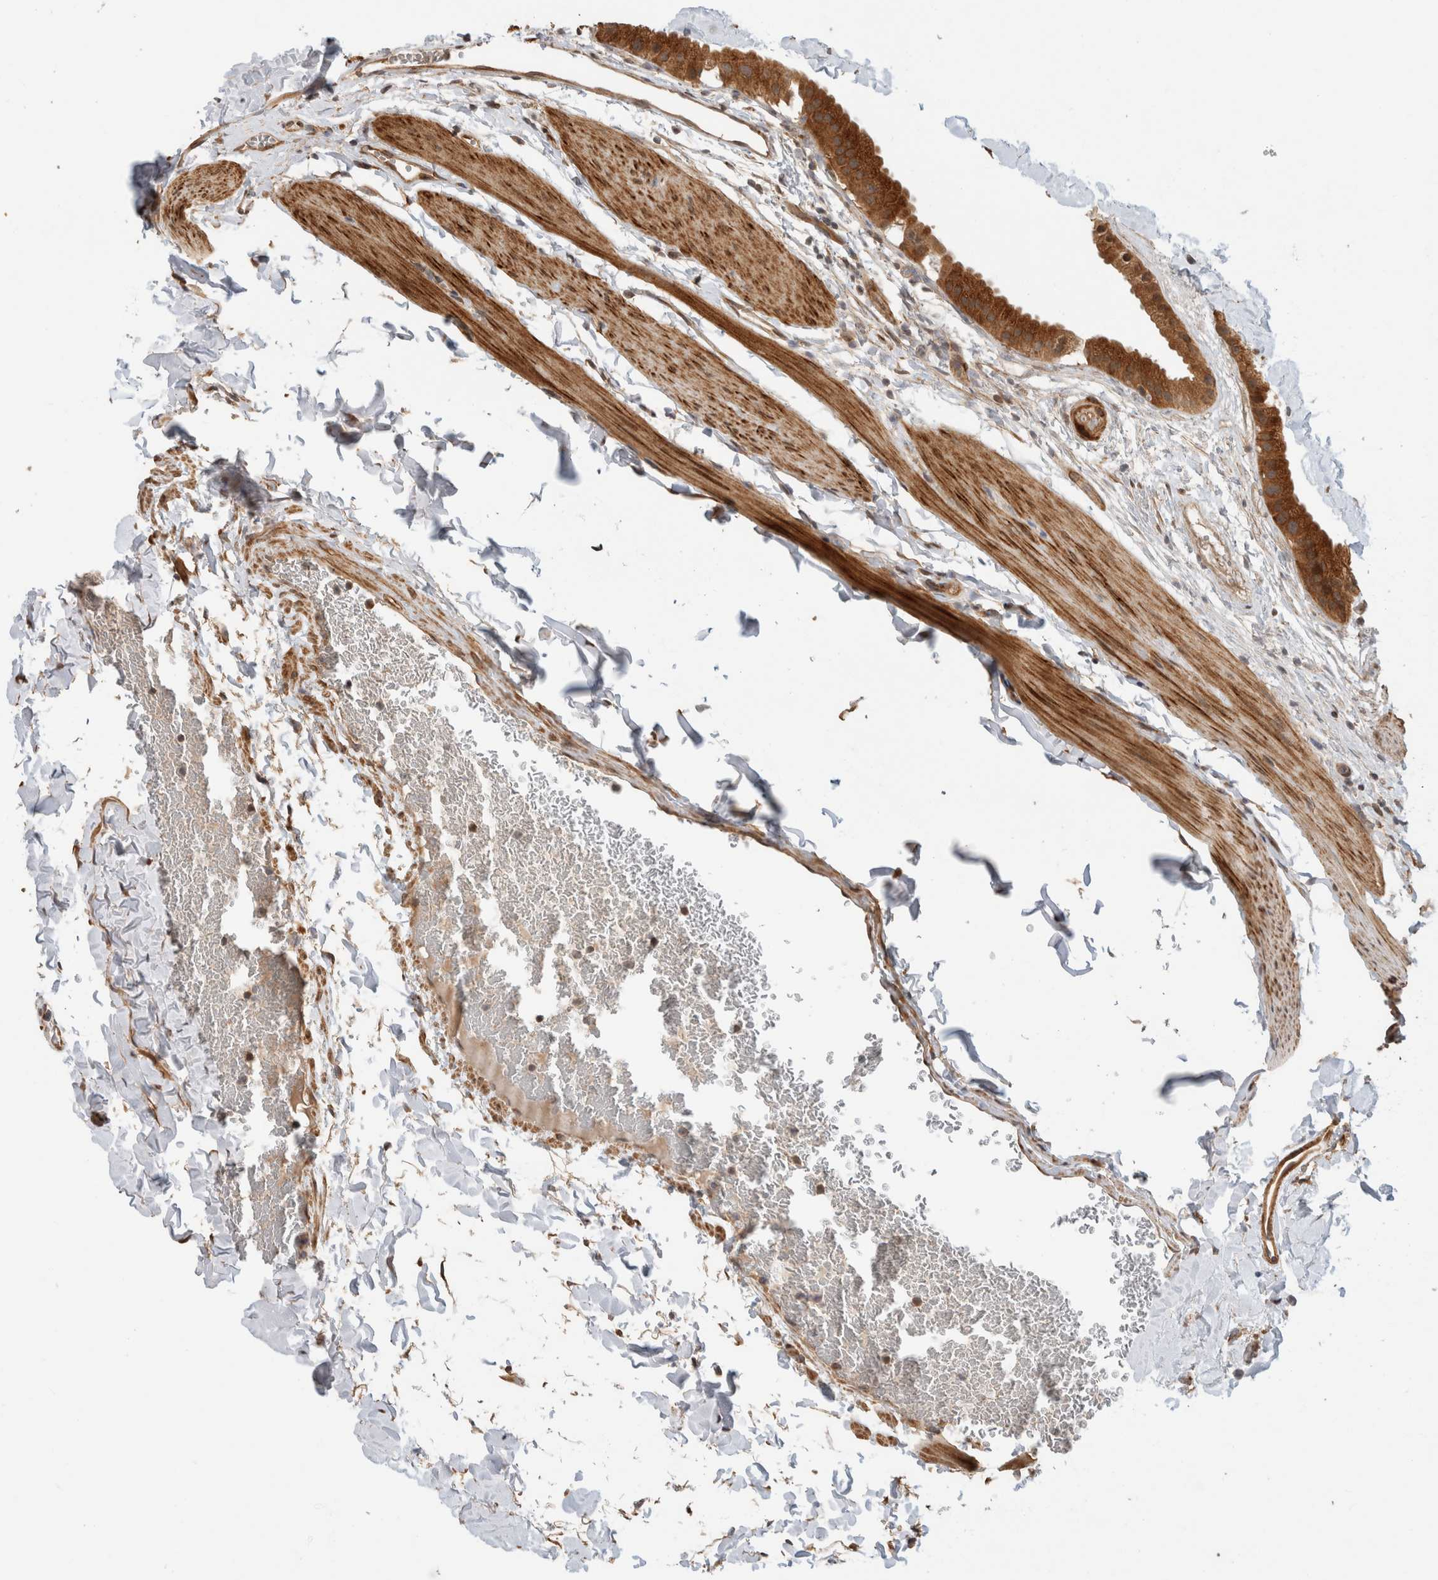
{"staining": {"intensity": "moderate", "quantity": ">75%", "location": "cytoplasmic/membranous"}, "tissue": "gallbladder", "cell_type": "Glandular cells", "image_type": "normal", "snomed": [{"axis": "morphology", "description": "Normal tissue, NOS"}, {"axis": "topography", "description": "Gallbladder"}], "caption": "High-power microscopy captured an immunohistochemistry micrograph of unremarkable gallbladder, revealing moderate cytoplasmic/membranous positivity in approximately >75% of glandular cells. The staining was performed using DAB (3,3'-diaminobenzidine) to visualize the protein expression in brown, while the nuclei were stained in blue with hematoxylin (Magnification: 20x).", "gene": "PCDHB15", "patient": {"sex": "female", "age": 64}}